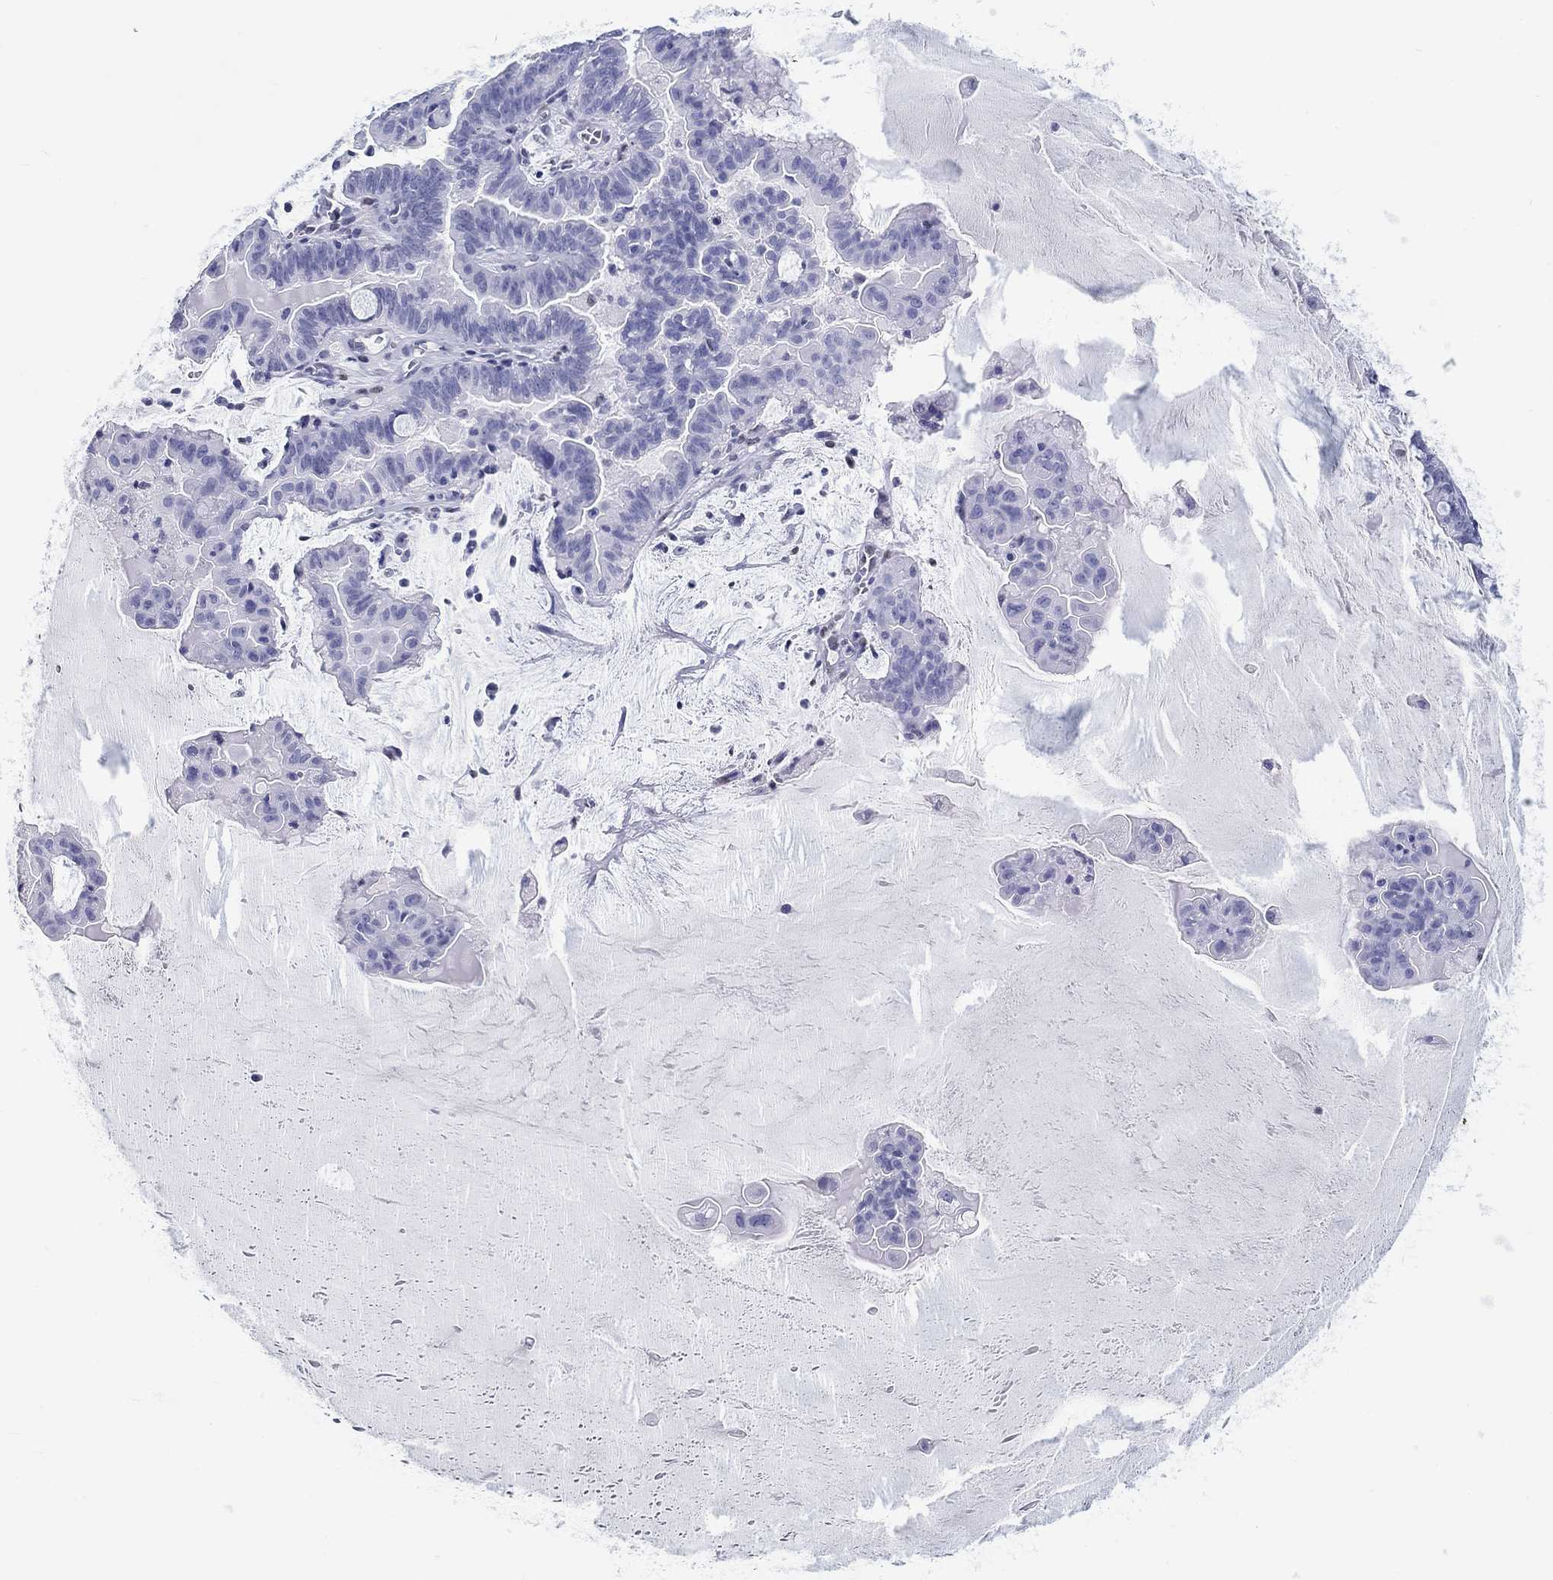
{"staining": {"intensity": "negative", "quantity": "none", "location": "none"}, "tissue": "ovarian cancer", "cell_type": "Tumor cells", "image_type": "cancer", "snomed": [{"axis": "morphology", "description": "Cystadenocarcinoma, mucinous, NOS"}, {"axis": "topography", "description": "Ovary"}], "caption": "Immunohistochemical staining of ovarian cancer (mucinous cystadenocarcinoma) shows no significant expression in tumor cells. Nuclei are stained in blue.", "gene": "H1-1", "patient": {"sex": "female", "age": 63}}